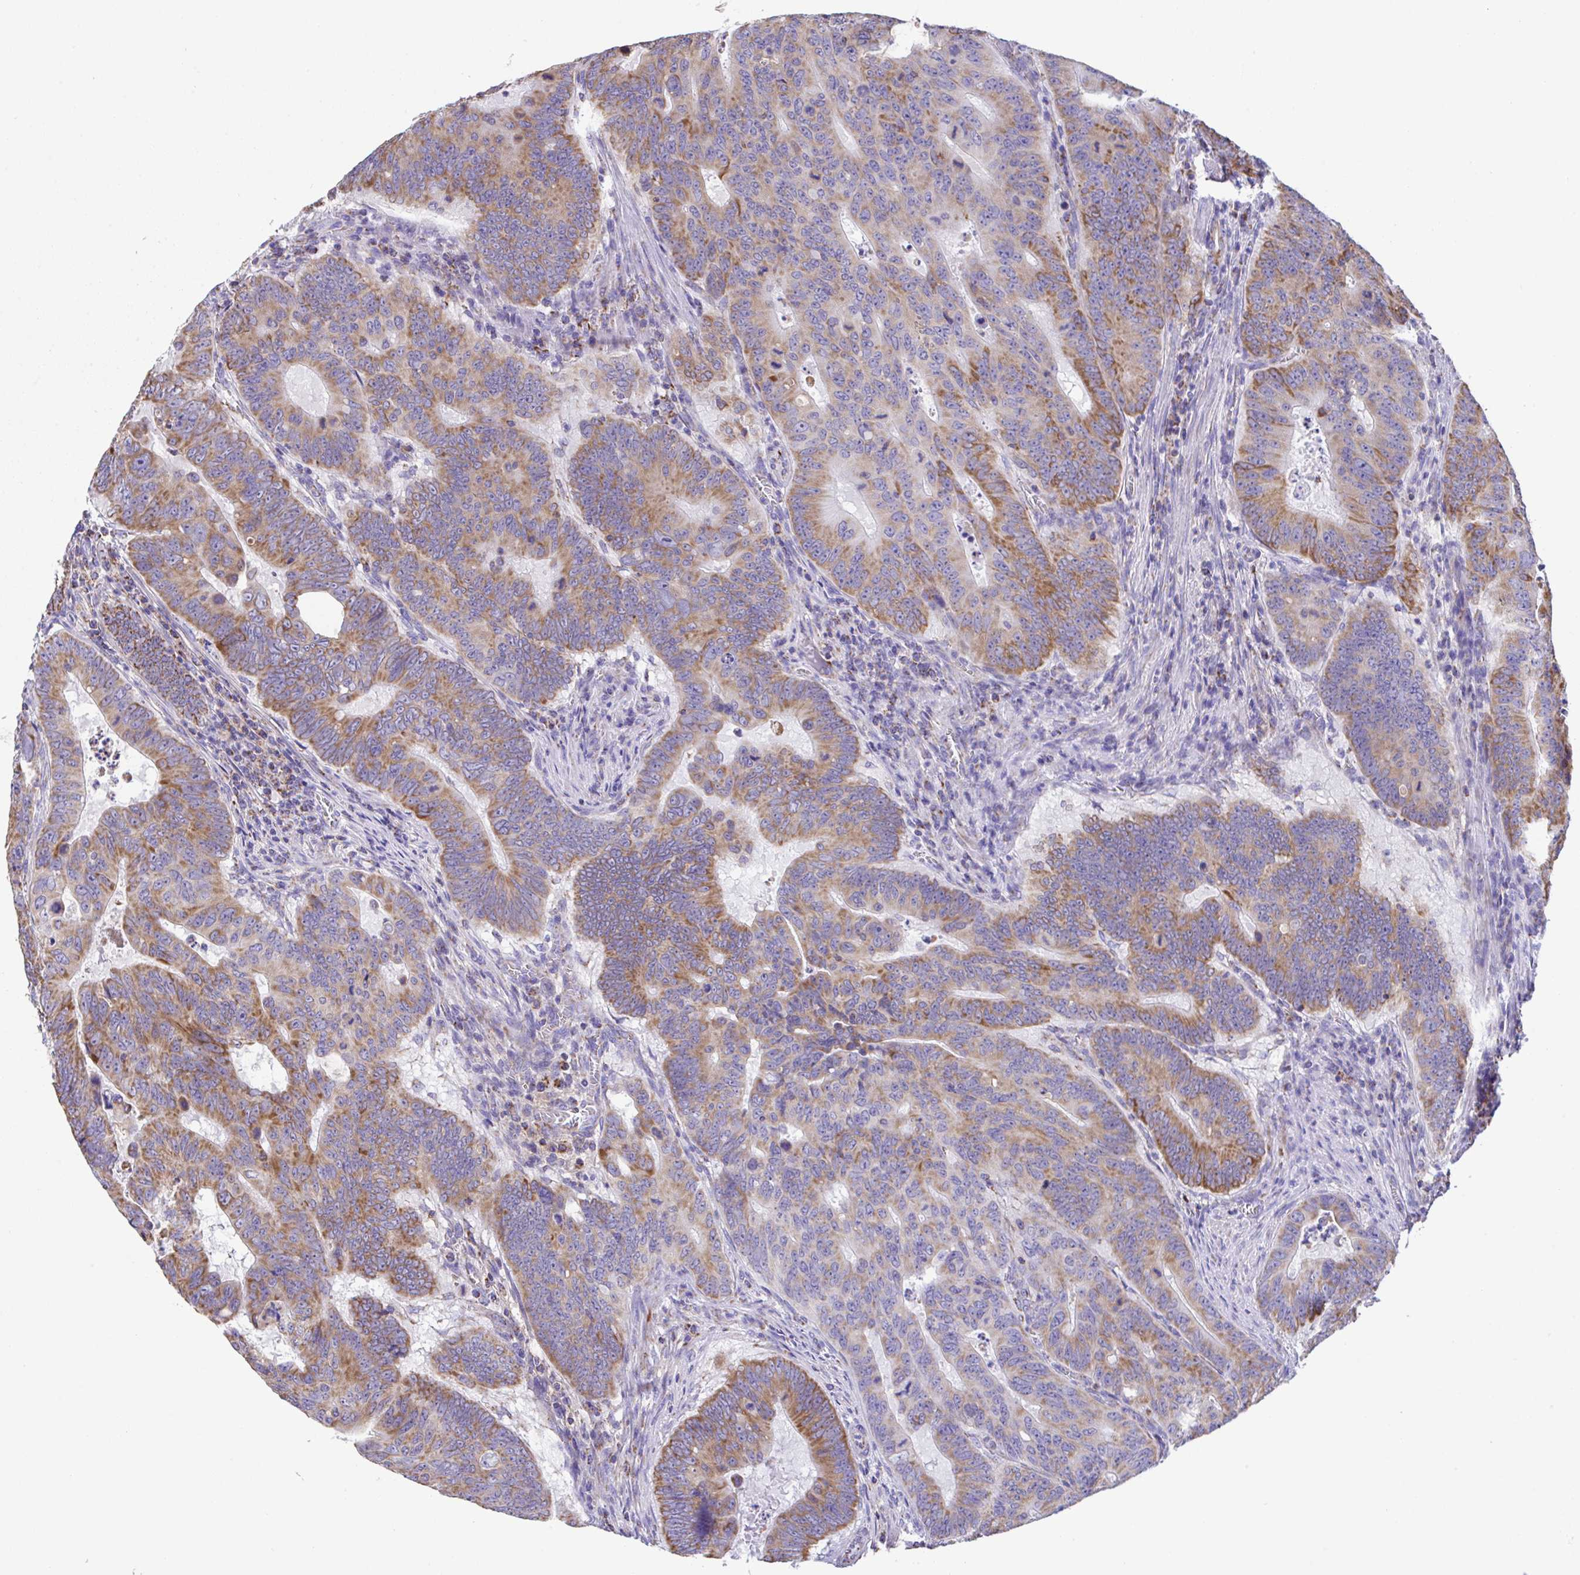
{"staining": {"intensity": "moderate", "quantity": "25%-75%", "location": "cytoplasmic/membranous"}, "tissue": "colorectal cancer", "cell_type": "Tumor cells", "image_type": "cancer", "snomed": [{"axis": "morphology", "description": "Adenocarcinoma, NOS"}, {"axis": "topography", "description": "Colon"}], "caption": "Adenocarcinoma (colorectal) stained with a protein marker demonstrates moderate staining in tumor cells.", "gene": "PCMTD2", "patient": {"sex": "male", "age": 62}}